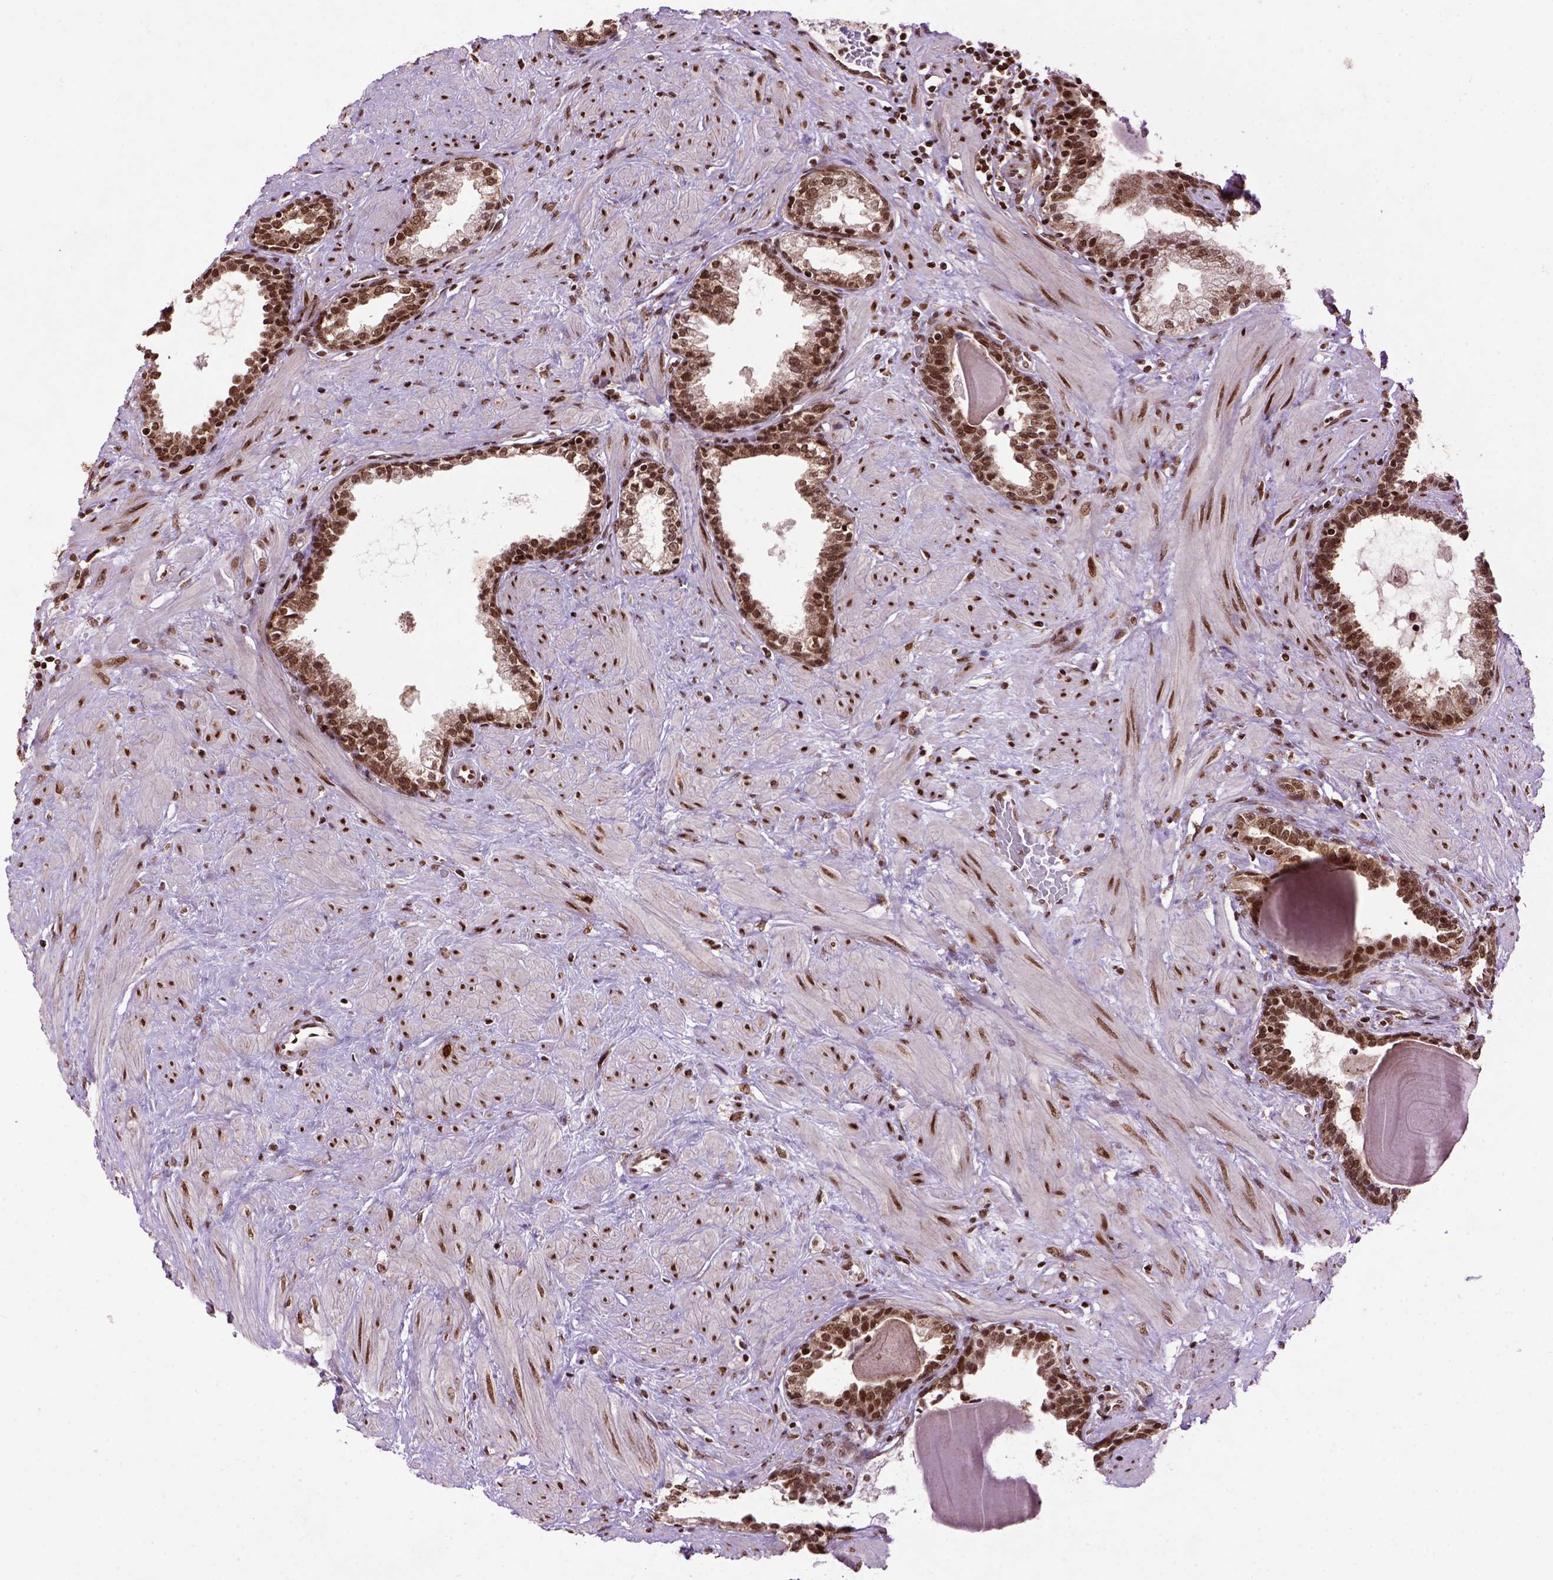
{"staining": {"intensity": "strong", "quantity": ">75%", "location": "nuclear"}, "tissue": "prostate", "cell_type": "Glandular cells", "image_type": "normal", "snomed": [{"axis": "morphology", "description": "Normal tissue, NOS"}, {"axis": "topography", "description": "Prostate"}], "caption": "The immunohistochemical stain shows strong nuclear positivity in glandular cells of normal prostate.", "gene": "CELF1", "patient": {"sex": "male", "age": 55}}